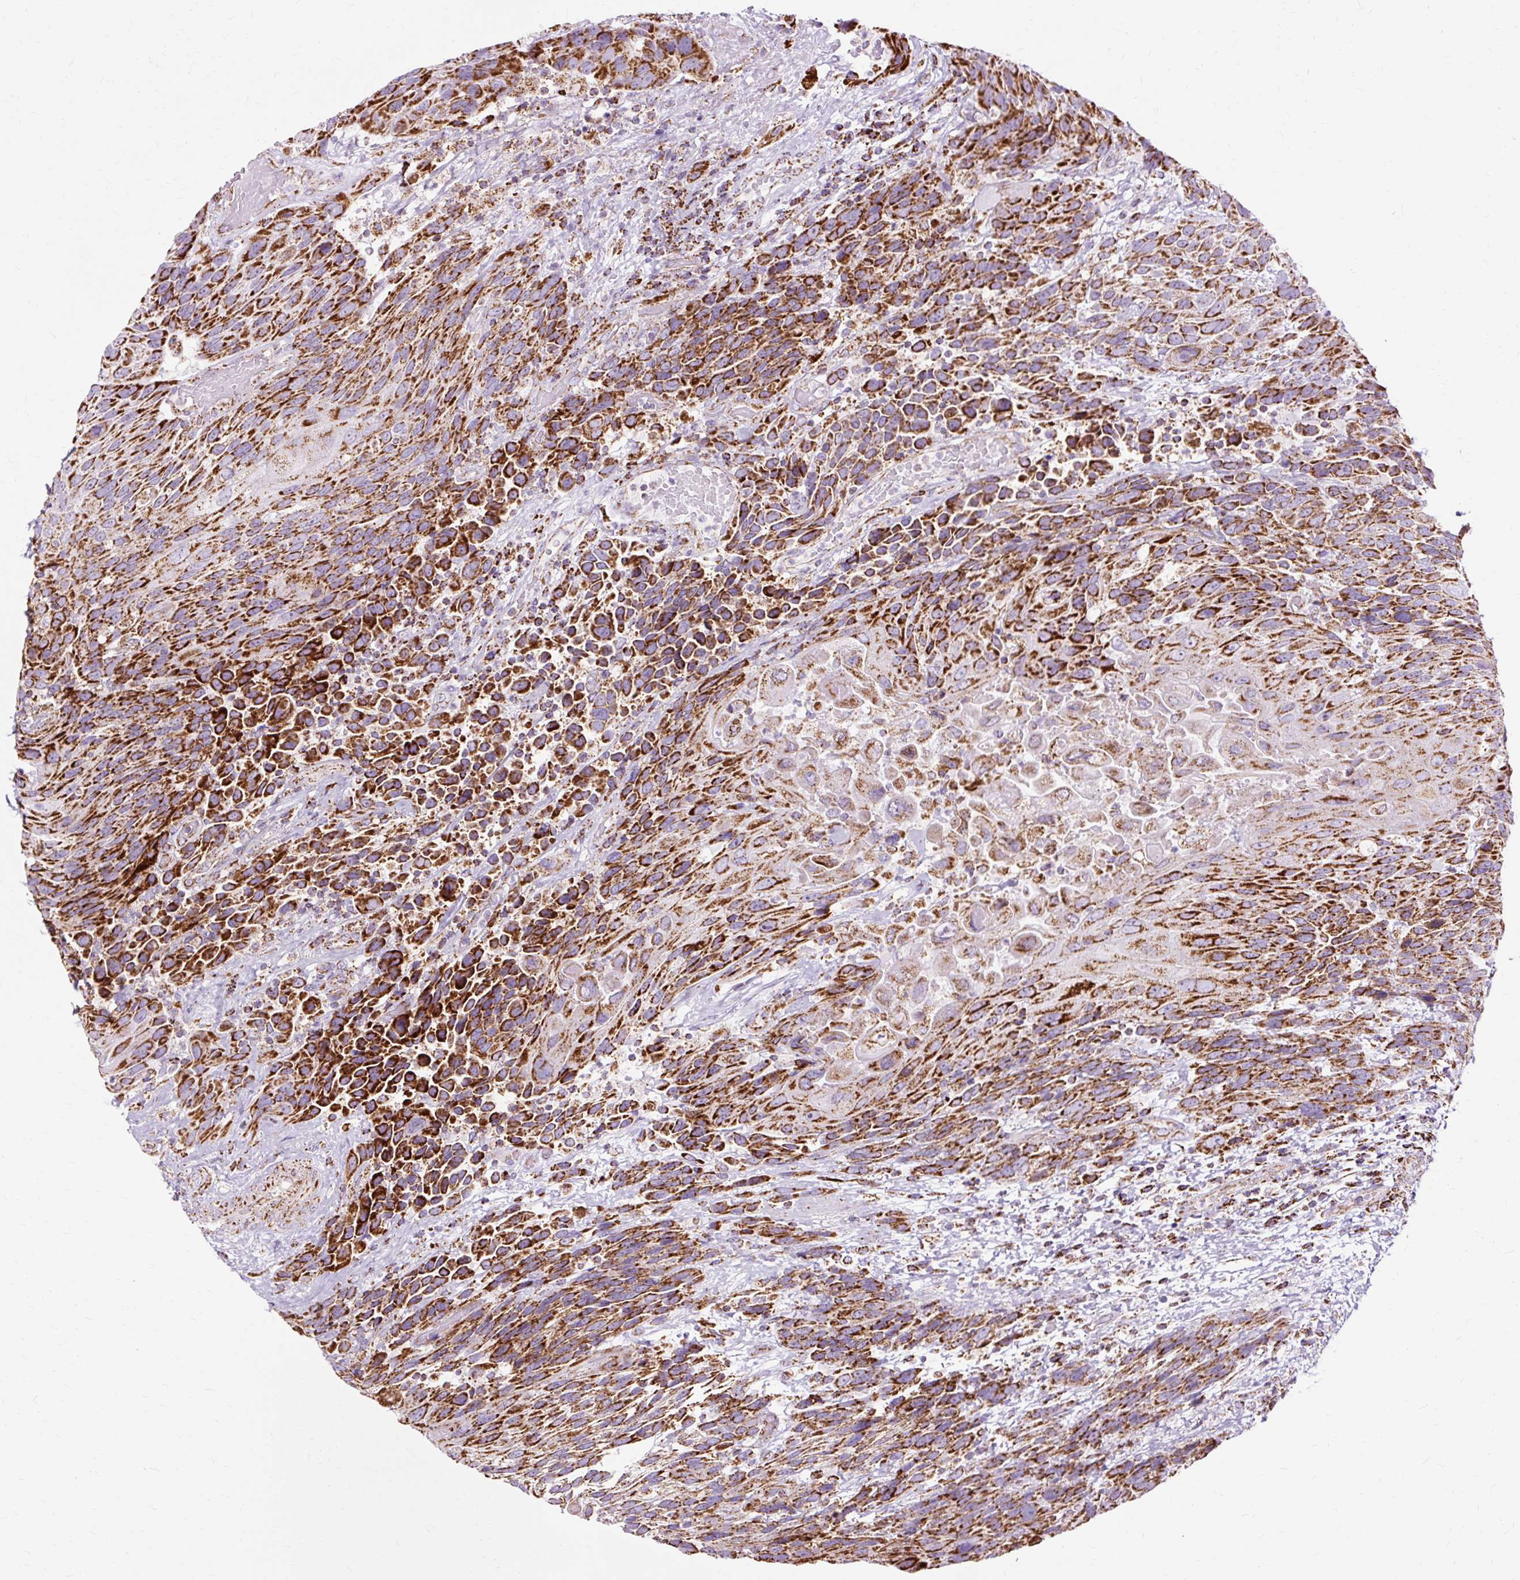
{"staining": {"intensity": "strong", "quantity": ">75%", "location": "cytoplasmic/membranous"}, "tissue": "urothelial cancer", "cell_type": "Tumor cells", "image_type": "cancer", "snomed": [{"axis": "morphology", "description": "Urothelial carcinoma, High grade"}, {"axis": "topography", "description": "Urinary bladder"}], "caption": "Tumor cells exhibit high levels of strong cytoplasmic/membranous staining in approximately >75% of cells in human urothelial carcinoma (high-grade).", "gene": "DLAT", "patient": {"sex": "female", "age": 70}}